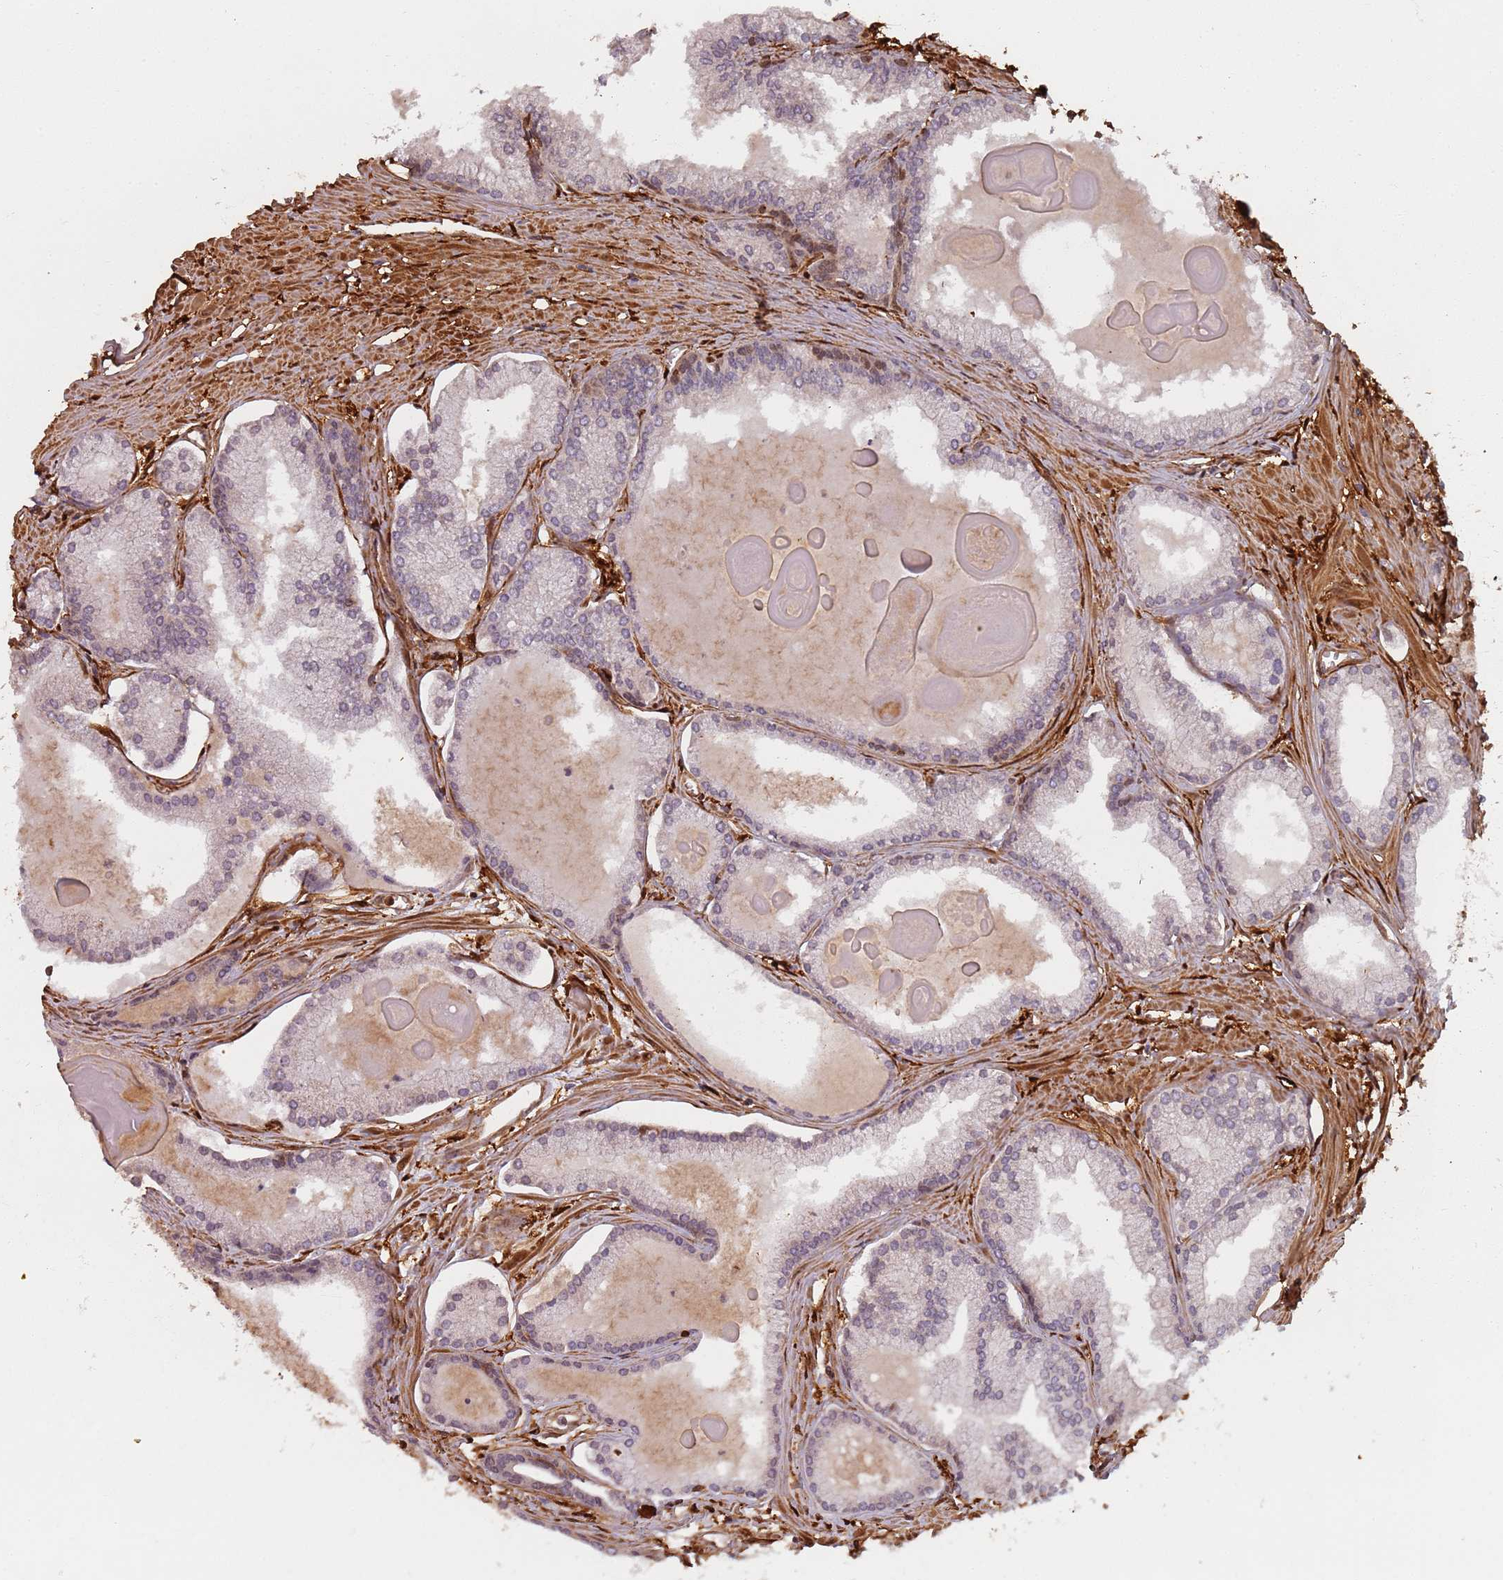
{"staining": {"intensity": "weak", "quantity": "<25%", "location": "cytoplasmic/membranous"}, "tissue": "prostate cancer", "cell_type": "Tumor cells", "image_type": "cancer", "snomed": [{"axis": "morphology", "description": "Adenocarcinoma, High grade"}, {"axis": "topography", "description": "Prostate"}], "caption": "Micrograph shows no protein expression in tumor cells of prostate cancer (adenocarcinoma (high-grade)) tissue.", "gene": "SDCCAG8", "patient": {"sex": "male", "age": 68}}